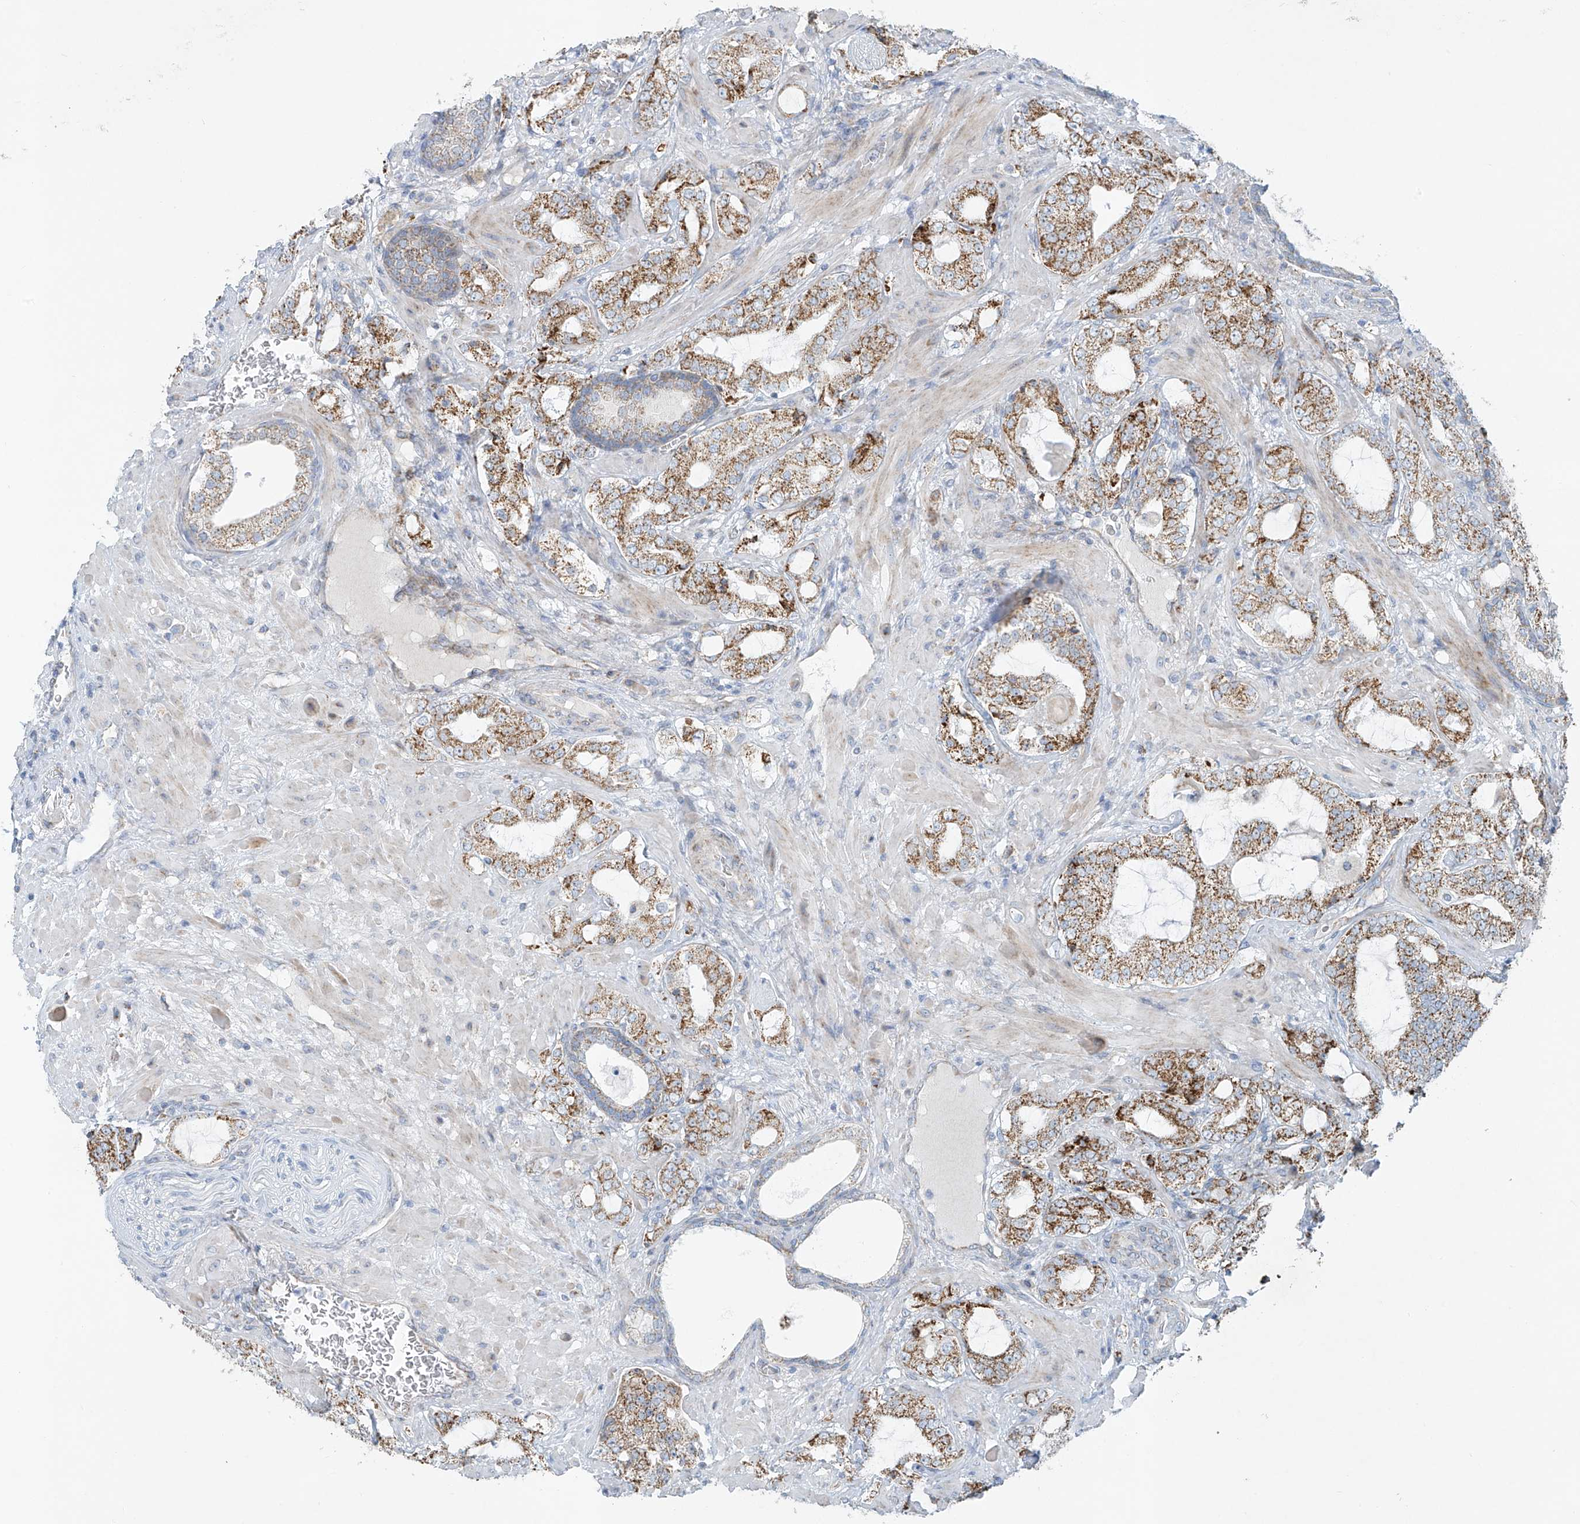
{"staining": {"intensity": "moderate", "quantity": ">75%", "location": "cytoplasmic/membranous"}, "tissue": "prostate cancer", "cell_type": "Tumor cells", "image_type": "cancer", "snomed": [{"axis": "morphology", "description": "Adenocarcinoma, High grade"}, {"axis": "topography", "description": "Prostate"}], "caption": "Protein expression analysis of human prostate cancer (adenocarcinoma (high-grade)) reveals moderate cytoplasmic/membranous staining in approximately >75% of tumor cells.", "gene": "SMDT1", "patient": {"sex": "male", "age": 64}}